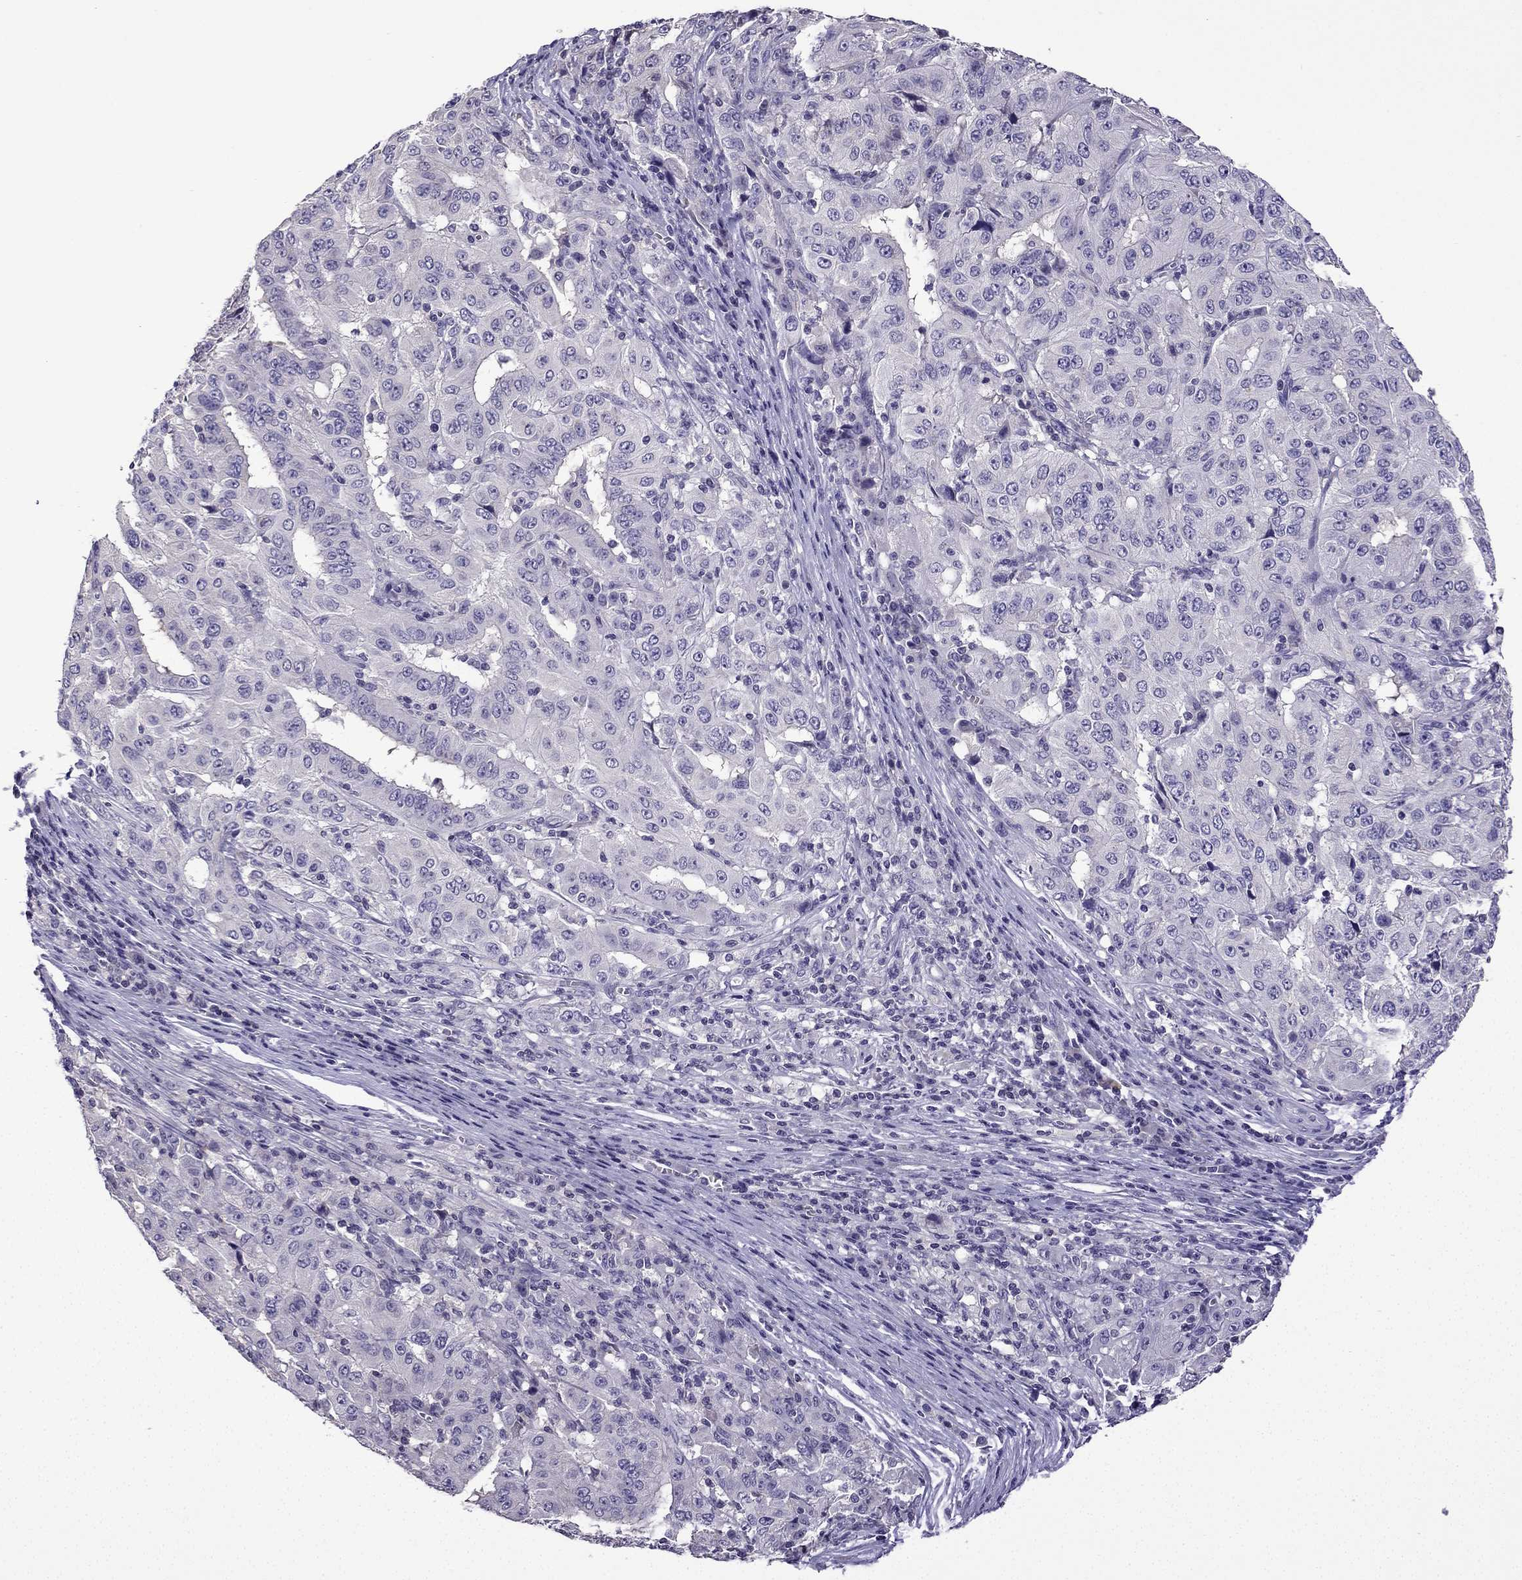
{"staining": {"intensity": "negative", "quantity": "none", "location": "none"}, "tissue": "pancreatic cancer", "cell_type": "Tumor cells", "image_type": "cancer", "snomed": [{"axis": "morphology", "description": "Adenocarcinoma, NOS"}, {"axis": "topography", "description": "Pancreas"}], "caption": "IHC of human adenocarcinoma (pancreatic) reveals no positivity in tumor cells.", "gene": "TTN", "patient": {"sex": "male", "age": 63}}